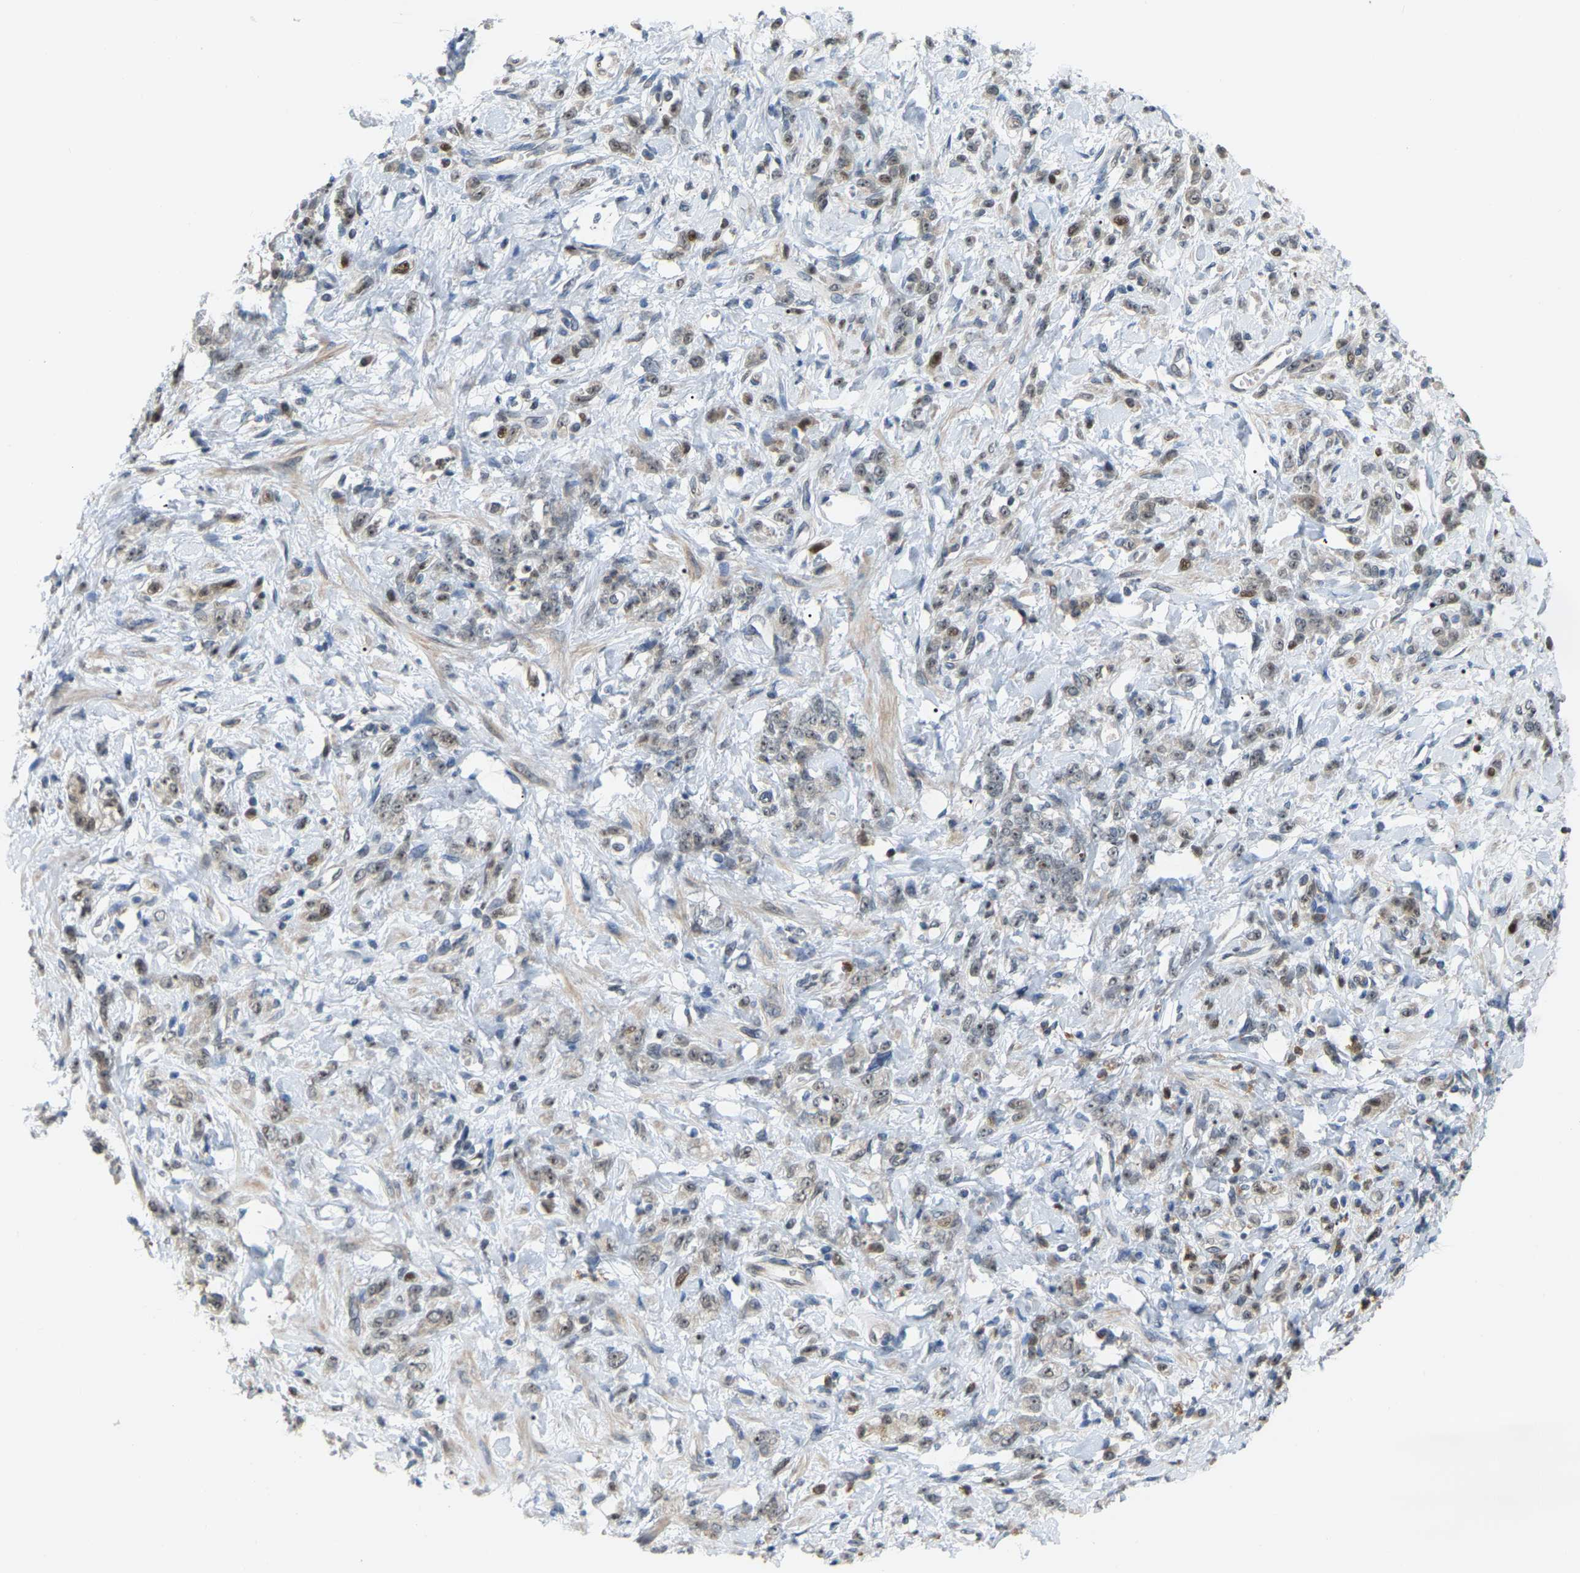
{"staining": {"intensity": "negative", "quantity": "none", "location": "none"}, "tissue": "stomach cancer", "cell_type": "Tumor cells", "image_type": "cancer", "snomed": [{"axis": "morphology", "description": "Normal tissue, NOS"}, {"axis": "morphology", "description": "Adenocarcinoma, NOS"}, {"axis": "topography", "description": "Stomach"}], "caption": "High magnification brightfield microscopy of adenocarcinoma (stomach) stained with DAB (3,3'-diaminobenzidine) (brown) and counterstained with hematoxylin (blue): tumor cells show no significant staining.", "gene": "CROT", "patient": {"sex": "male", "age": 82}}